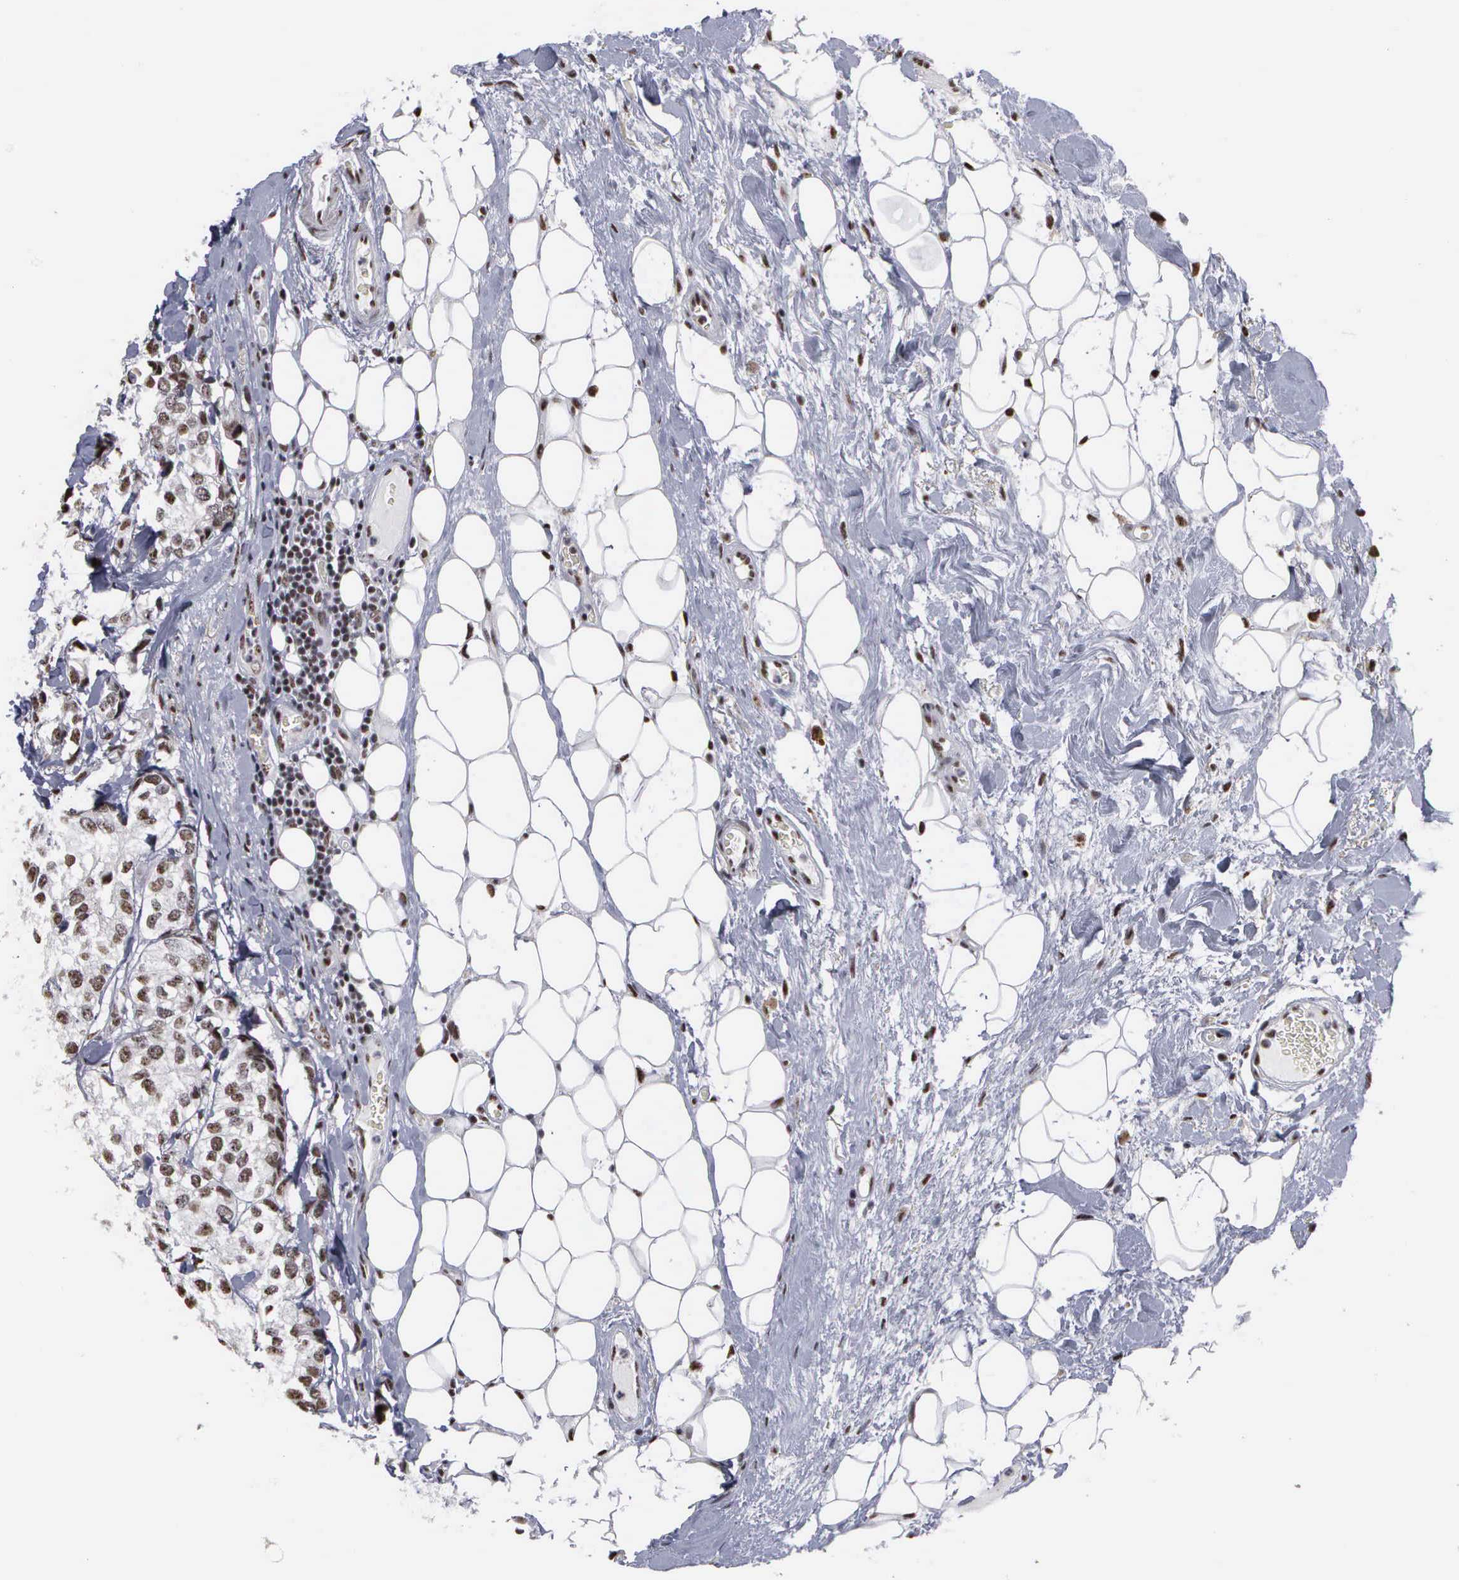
{"staining": {"intensity": "weak", "quantity": "25%-75%", "location": "nuclear"}, "tissue": "breast cancer", "cell_type": "Tumor cells", "image_type": "cancer", "snomed": [{"axis": "morphology", "description": "Duct carcinoma"}, {"axis": "topography", "description": "Breast"}], "caption": "Immunohistochemistry staining of breast cancer, which shows low levels of weak nuclear expression in about 25%-75% of tumor cells indicating weak nuclear protein staining. The staining was performed using DAB (3,3'-diaminobenzidine) (brown) for protein detection and nuclei were counterstained in hematoxylin (blue).", "gene": "KIAA0586", "patient": {"sex": "female", "age": 68}}